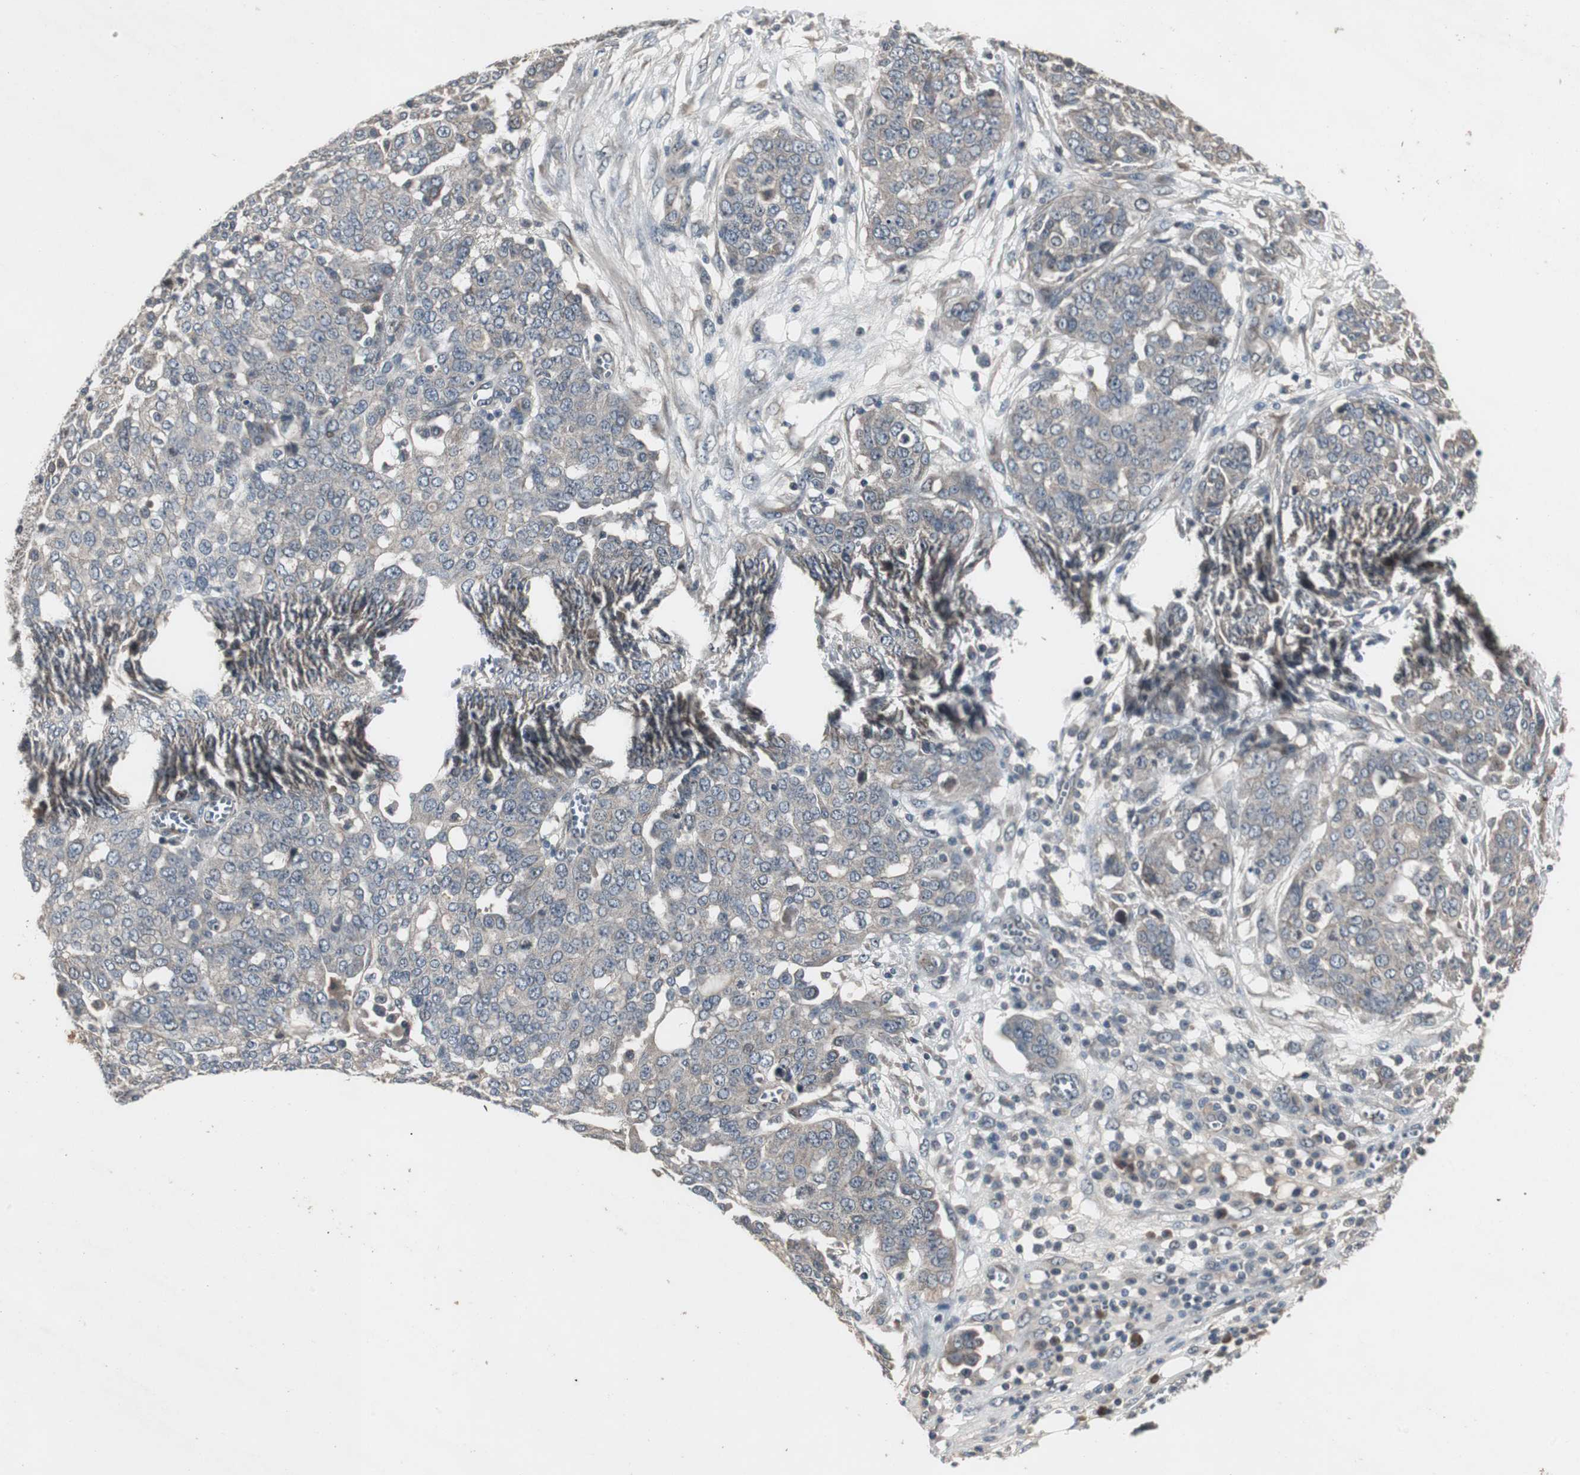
{"staining": {"intensity": "moderate", "quantity": ">75%", "location": "cytoplasmic/membranous"}, "tissue": "ovarian cancer", "cell_type": "Tumor cells", "image_type": "cancer", "snomed": [{"axis": "morphology", "description": "Cystadenocarcinoma, serous, NOS"}, {"axis": "topography", "description": "Soft tissue"}, {"axis": "topography", "description": "Ovary"}], "caption": "A histopathology image of human serous cystadenocarcinoma (ovarian) stained for a protein demonstrates moderate cytoplasmic/membranous brown staining in tumor cells.", "gene": "ZMPSTE24", "patient": {"sex": "female", "age": 57}}